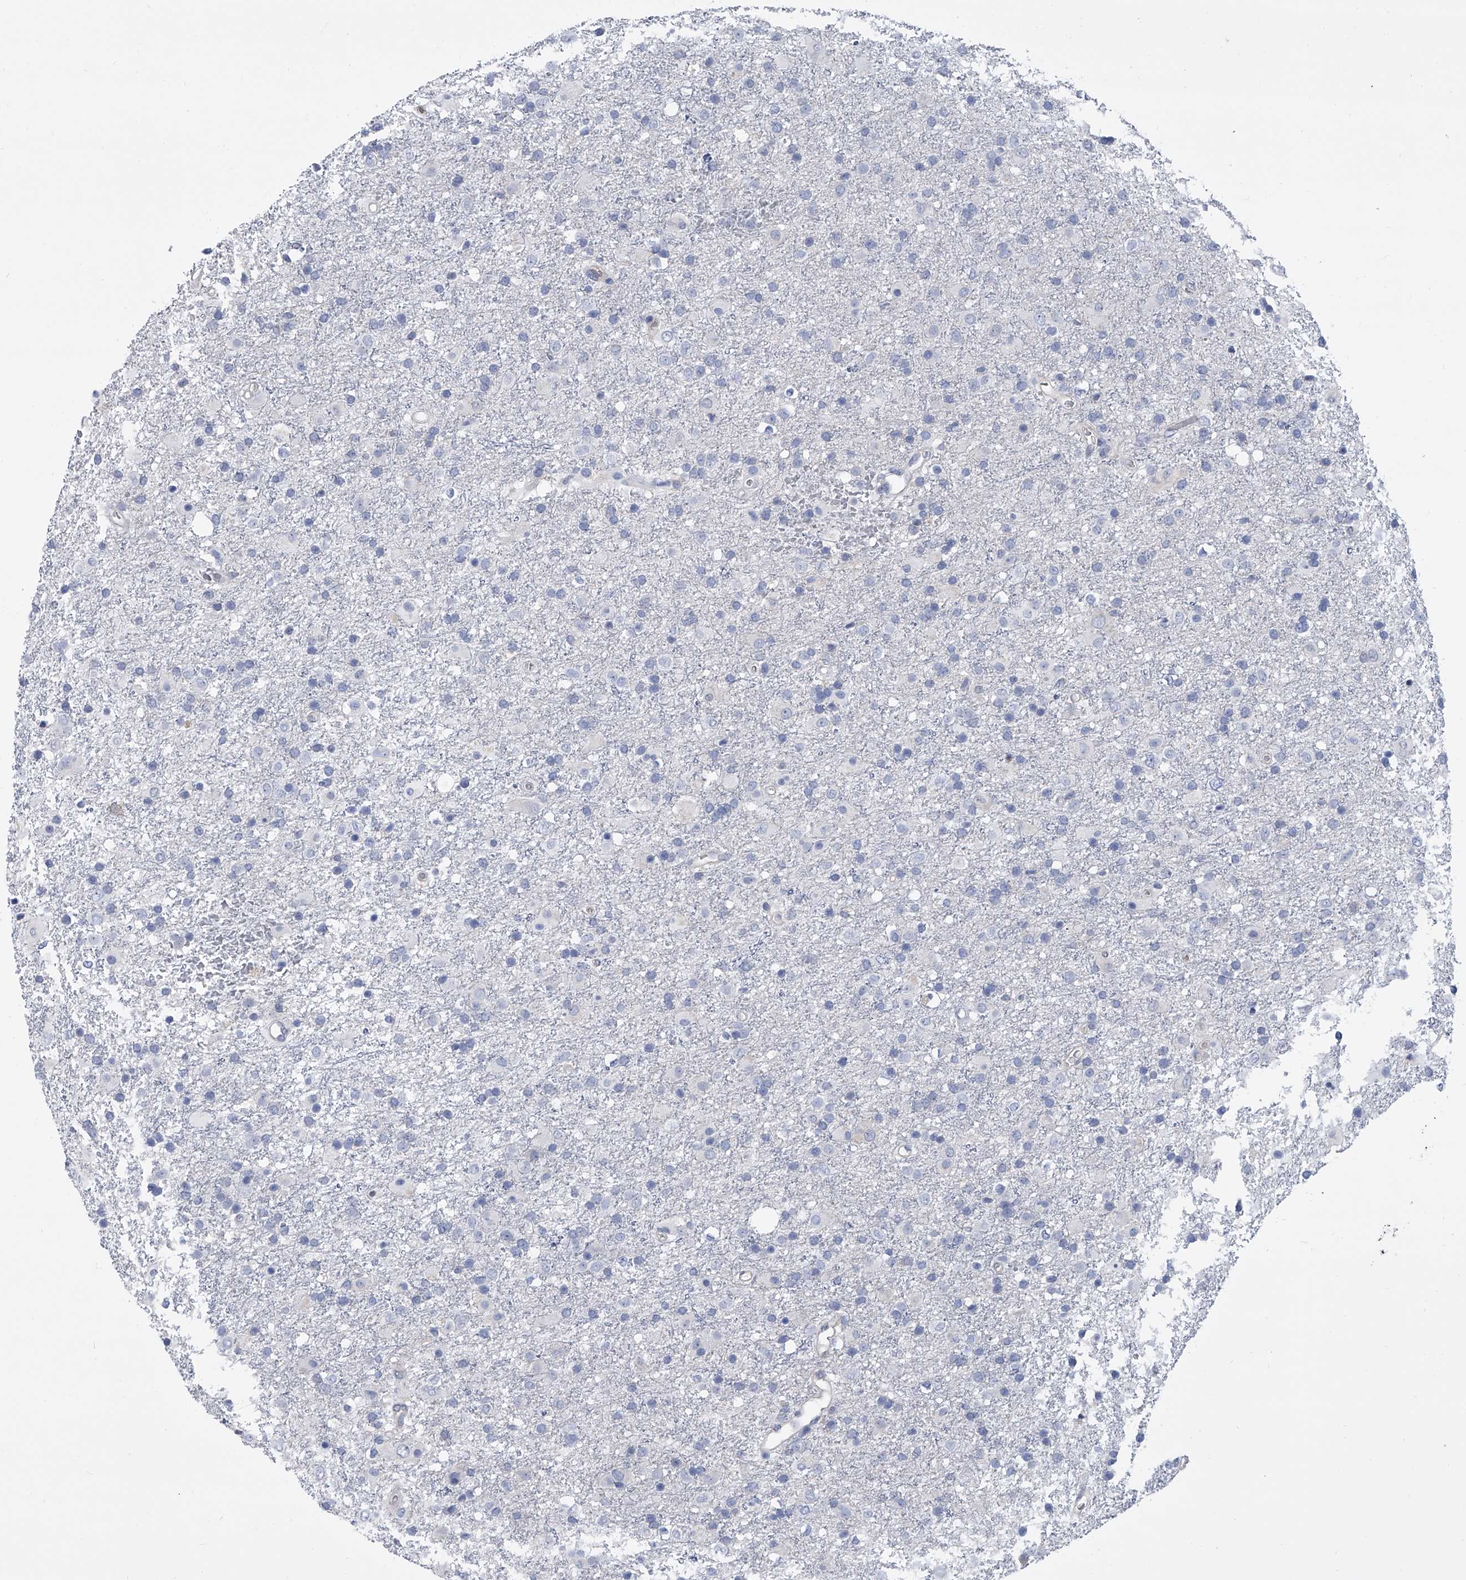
{"staining": {"intensity": "negative", "quantity": "none", "location": "none"}, "tissue": "glioma", "cell_type": "Tumor cells", "image_type": "cancer", "snomed": [{"axis": "morphology", "description": "Glioma, malignant, Low grade"}, {"axis": "topography", "description": "Brain"}], "caption": "IHC of human malignant glioma (low-grade) demonstrates no positivity in tumor cells.", "gene": "SERPINB9", "patient": {"sex": "male", "age": 65}}